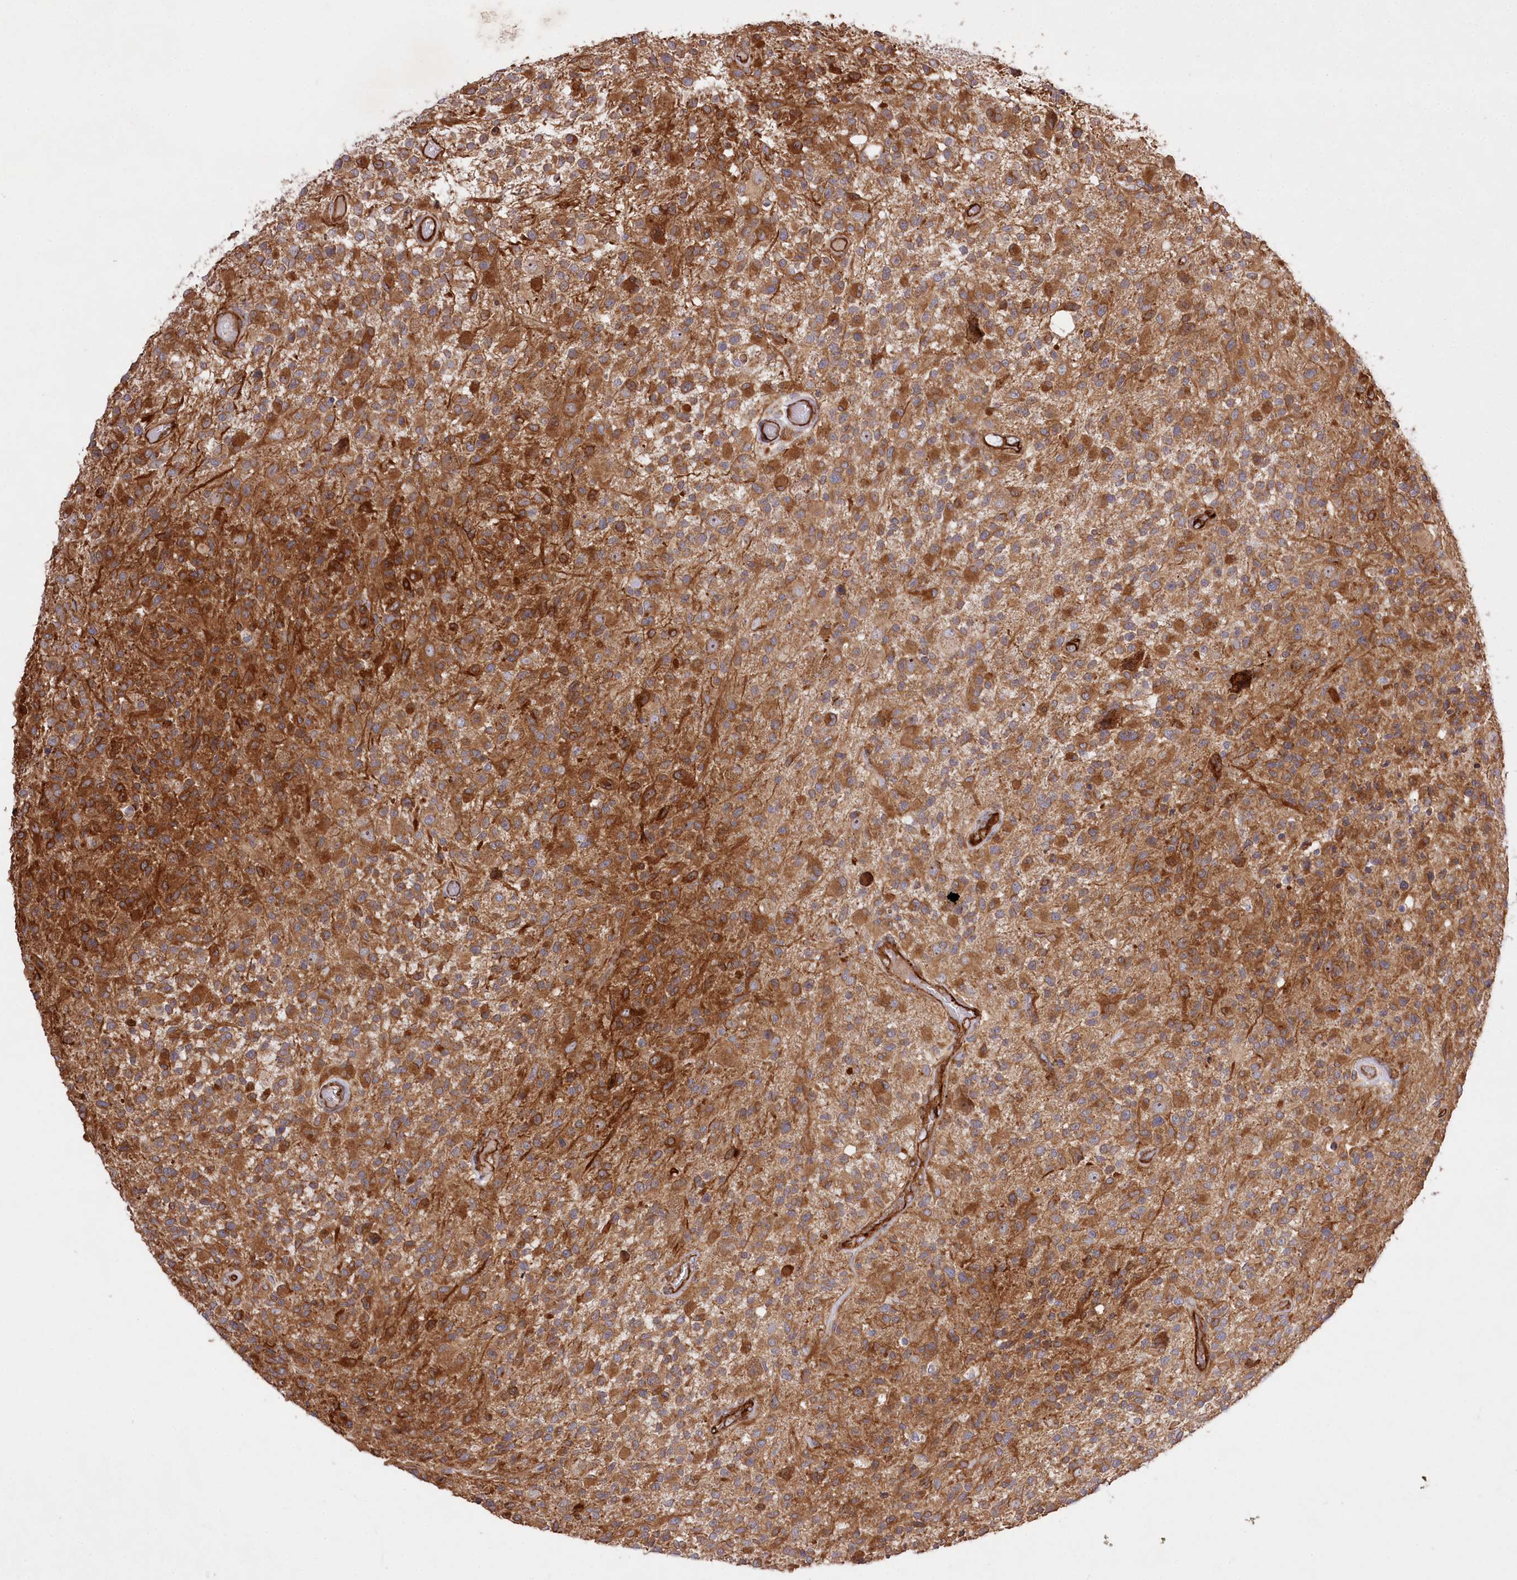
{"staining": {"intensity": "strong", "quantity": ">75%", "location": "cytoplasmic/membranous"}, "tissue": "glioma", "cell_type": "Tumor cells", "image_type": "cancer", "snomed": [{"axis": "morphology", "description": "Glioma, malignant, High grade"}, {"axis": "morphology", "description": "Glioblastoma, NOS"}, {"axis": "topography", "description": "Brain"}], "caption": "This is an image of immunohistochemistry staining of glioma, which shows strong staining in the cytoplasmic/membranous of tumor cells.", "gene": "MTPAP", "patient": {"sex": "male", "age": 60}}